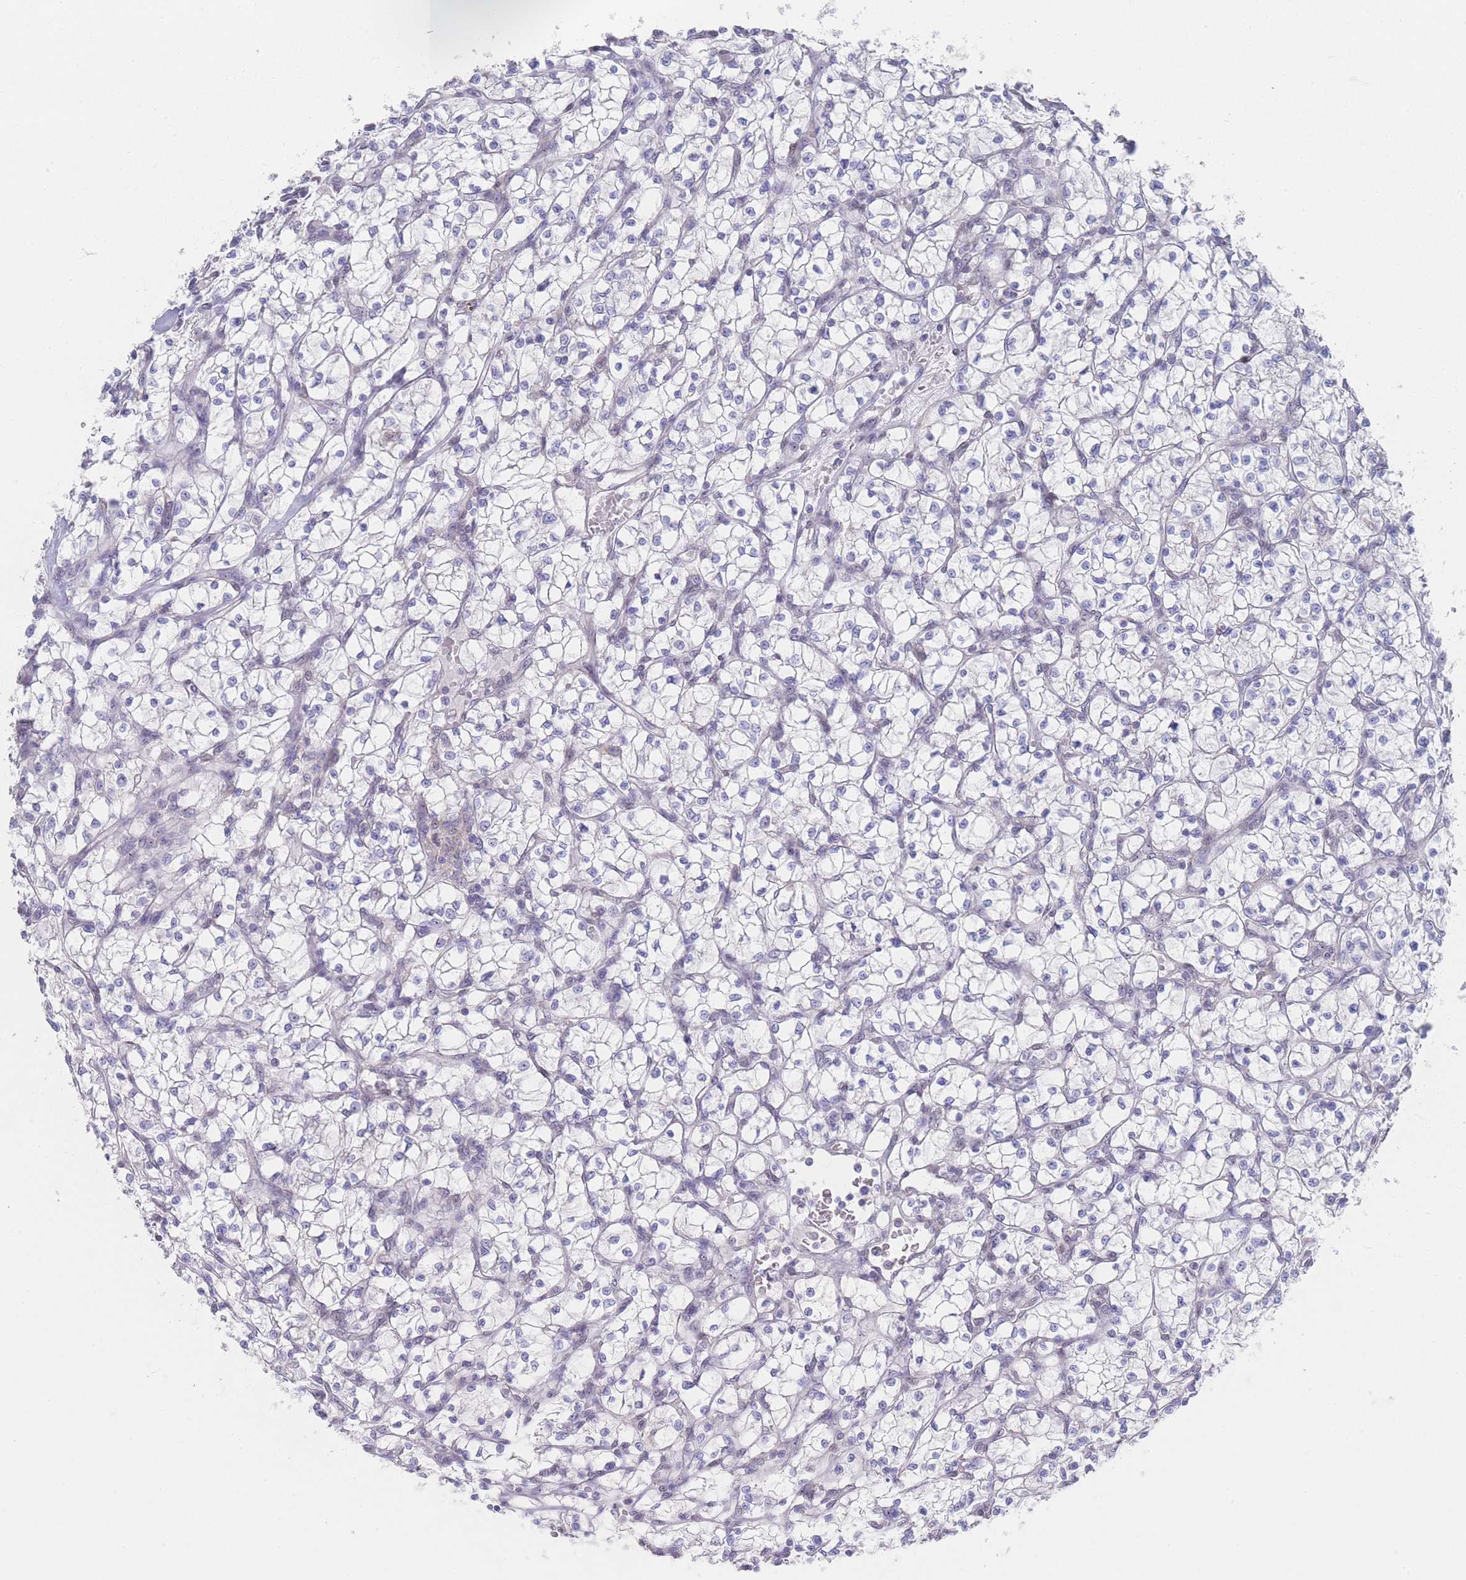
{"staining": {"intensity": "negative", "quantity": "none", "location": "none"}, "tissue": "renal cancer", "cell_type": "Tumor cells", "image_type": "cancer", "snomed": [{"axis": "morphology", "description": "Adenocarcinoma, NOS"}, {"axis": "topography", "description": "Kidney"}], "caption": "Renal cancer stained for a protein using immunohistochemistry (IHC) reveals no positivity tumor cells.", "gene": "ZNF142", "patient": {"sex": "female", "age": 64}}